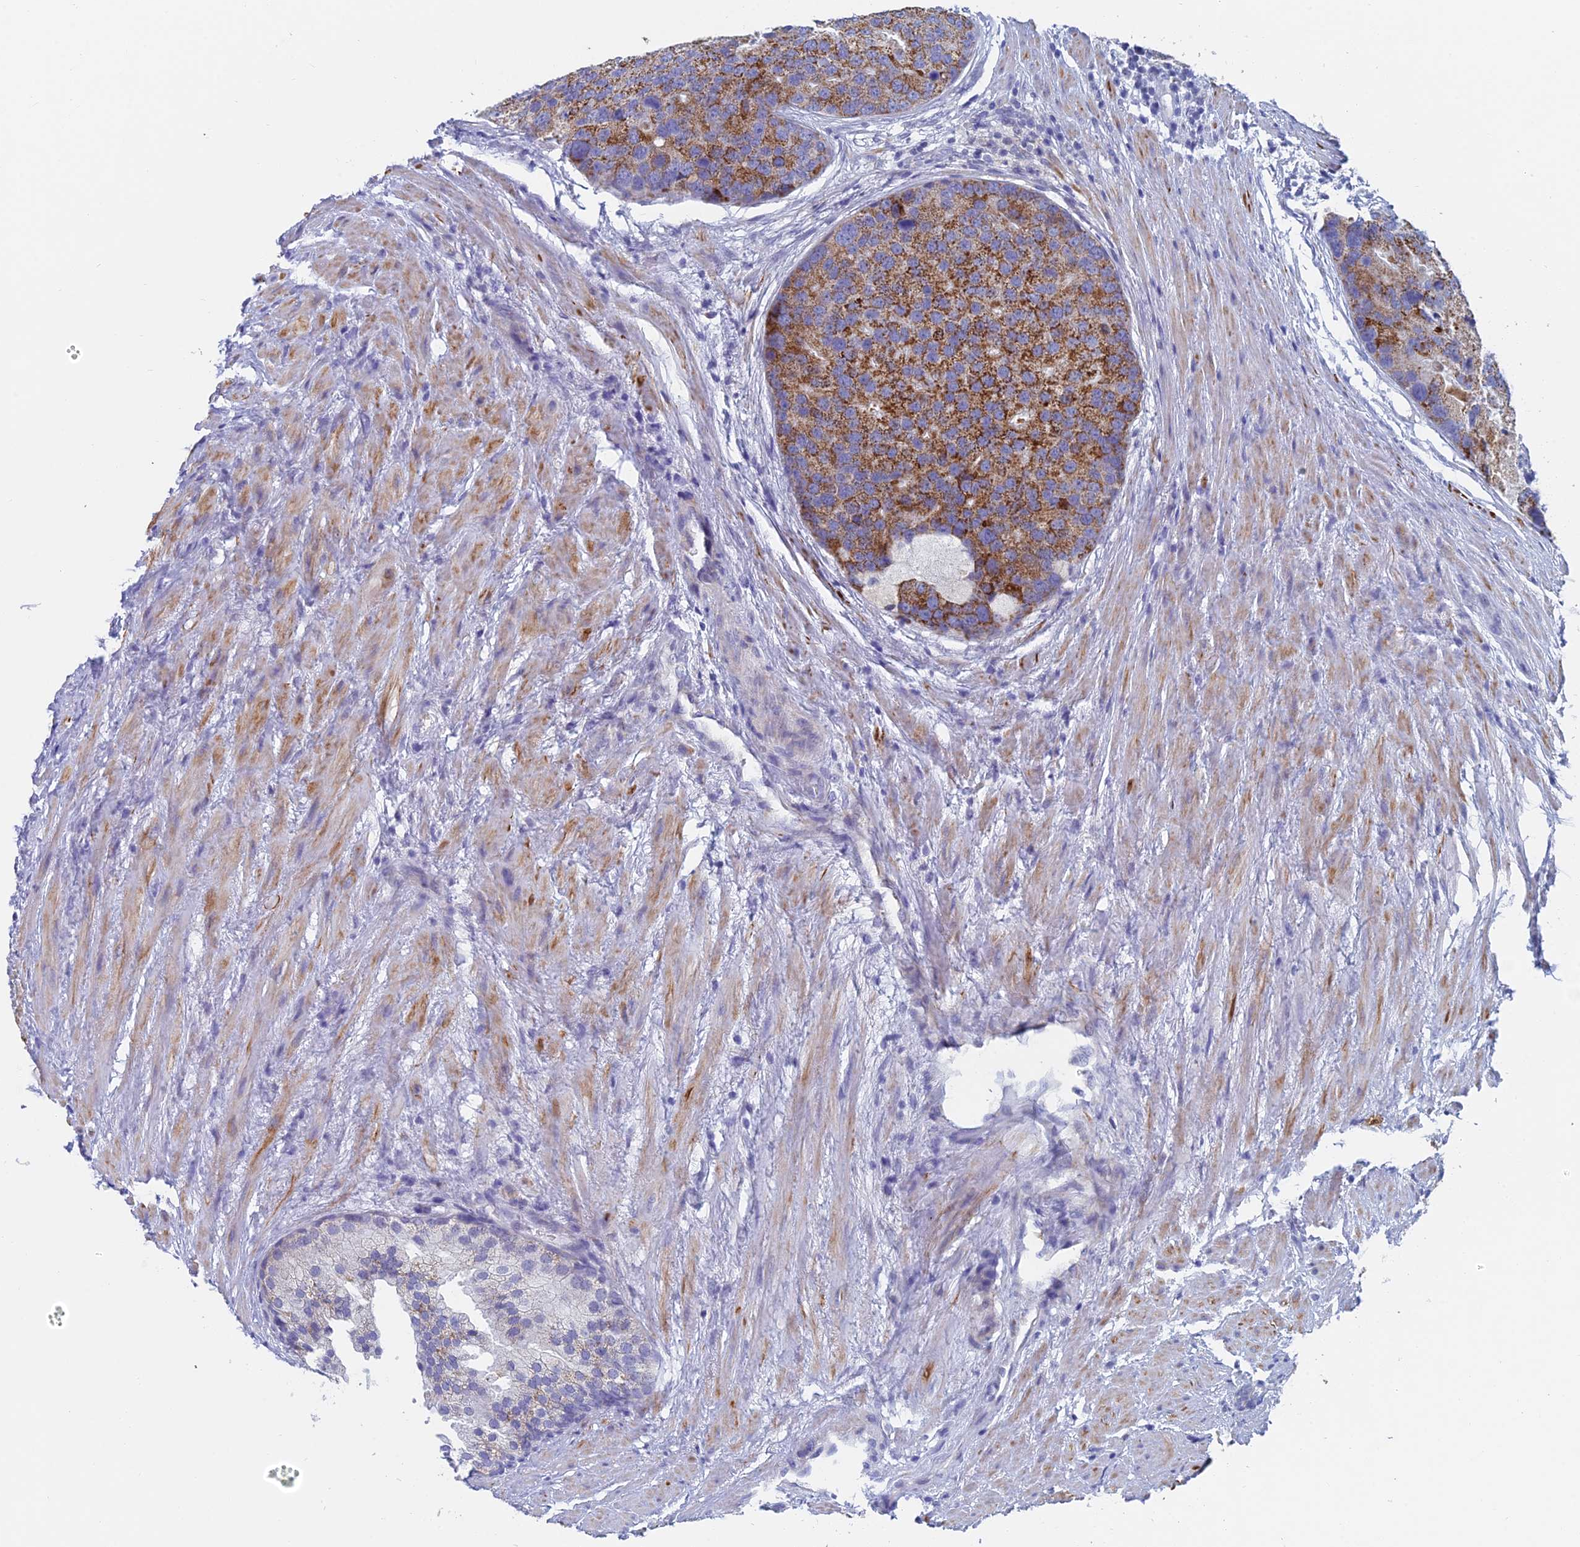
{"staining": {"intensity": "strong", "quantity": ">75%", "location": "cytoplasmic/membranous"}, "tissue": "prostate cancer", "cell_type": "Tumor cells", "image_type": "cancer", "snomed": [{"axis": "morphology", "description": "Adenocarcinoma, High grade"}, {"axis": "topography", "description": "Prostate"}], "caption": "About >75% of tumor cells in prostate cancer (high-grade adenocarcinoma) show strong cytoplasmic/membranous protein expression as visualized by brown immunohistochemical staining.", "gene": "ACSM1", "patient": {"sex": "male", "age": 62}}